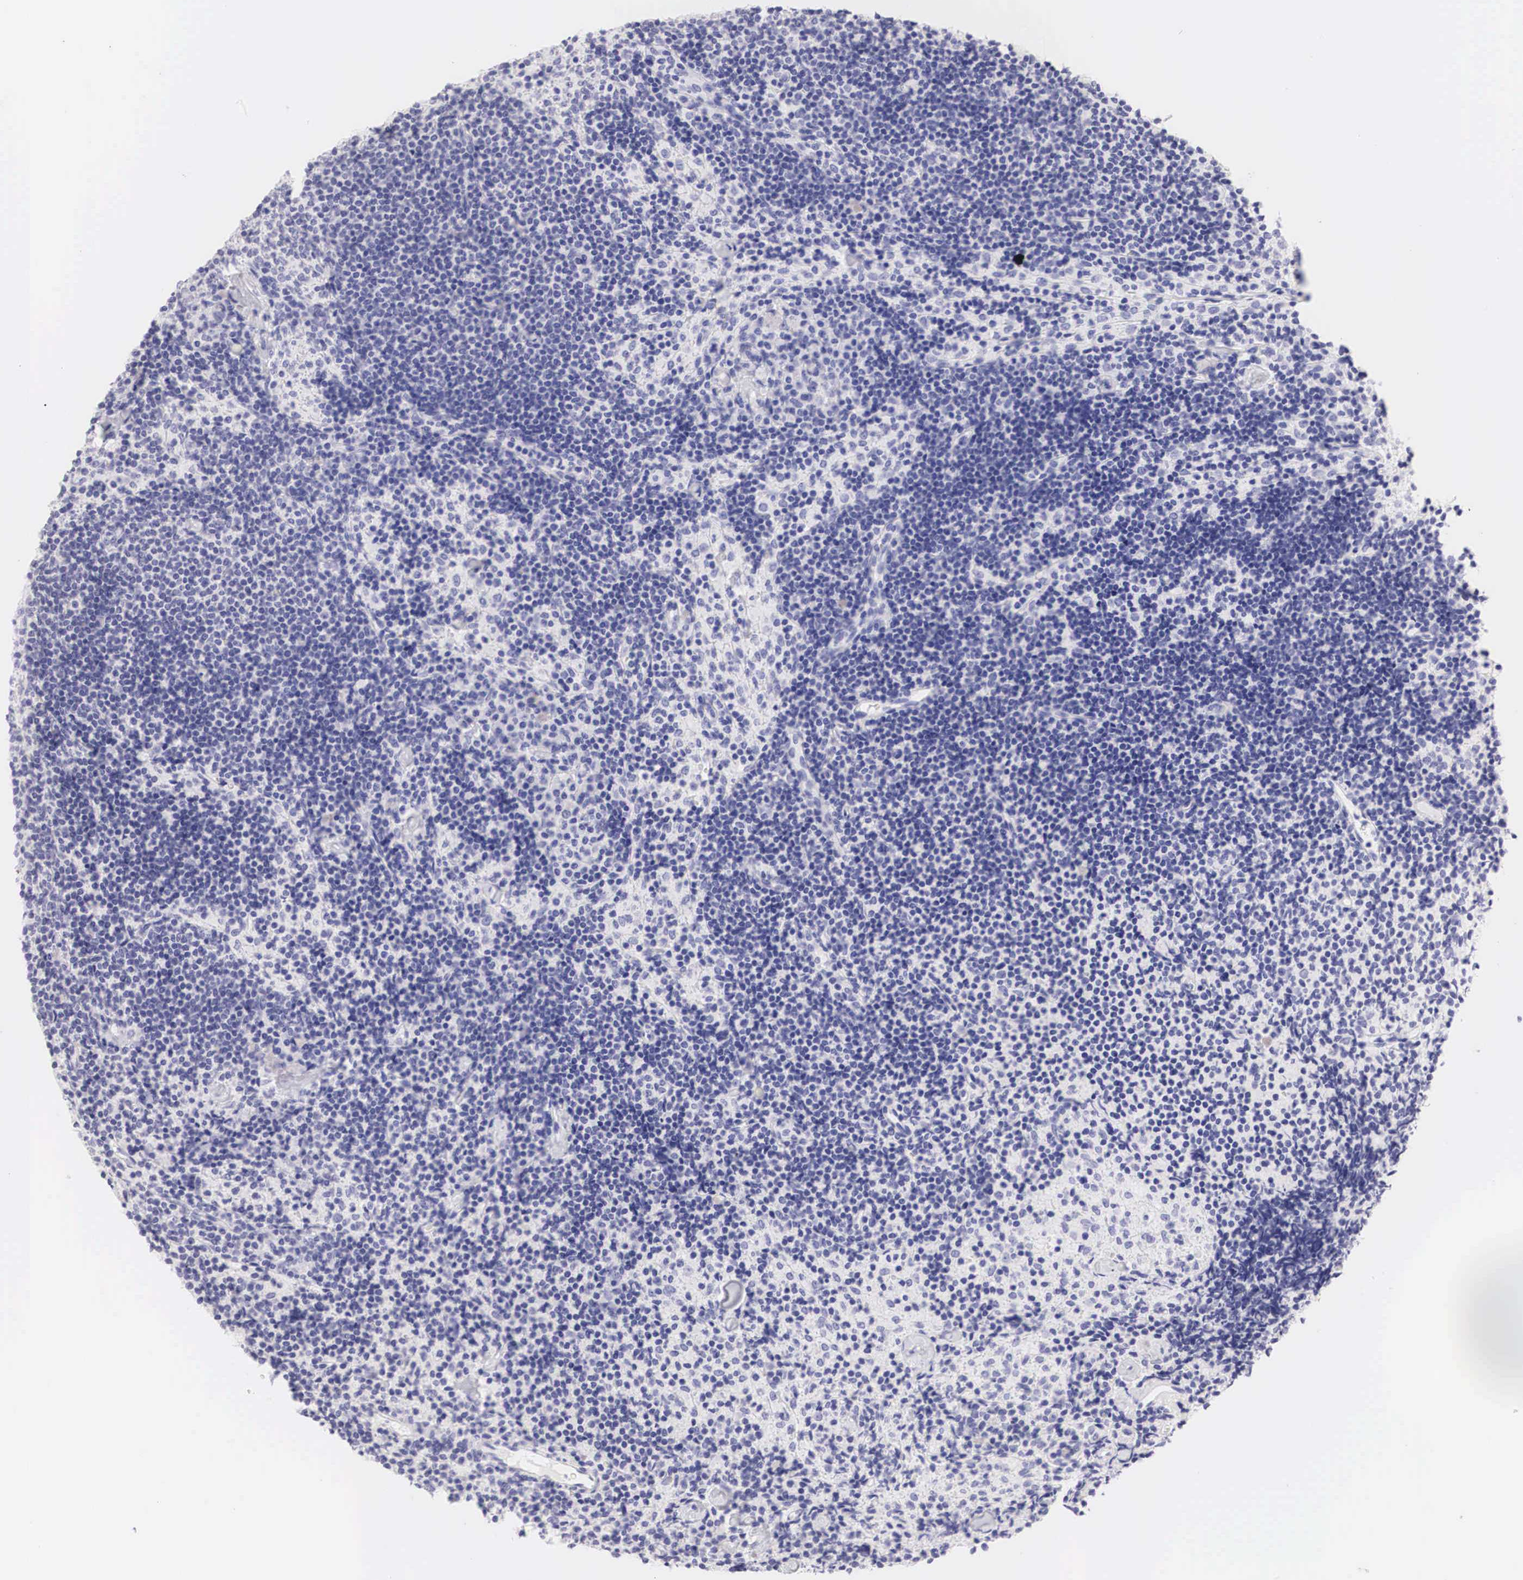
{"staining": {"intensity": "negative", "quantity": "none", "location": "none"}, "tissue": "lymph node", "cell_type": "Germinal center cells", "image_type": "normal", "snomed": [{"axis": "morphology", "description": "Normal tissue, NOS"}, {"axis": "topography", "description": "Lymph node"}], "caption": "Immunohistochemistry of benign lymph node demonstrates no expression in germinal center cells. (Immunohistochemistry, brightfield microscopy, high magnification).", "gene": "TYR", "patient": {"sex": "female", "age": 35}}